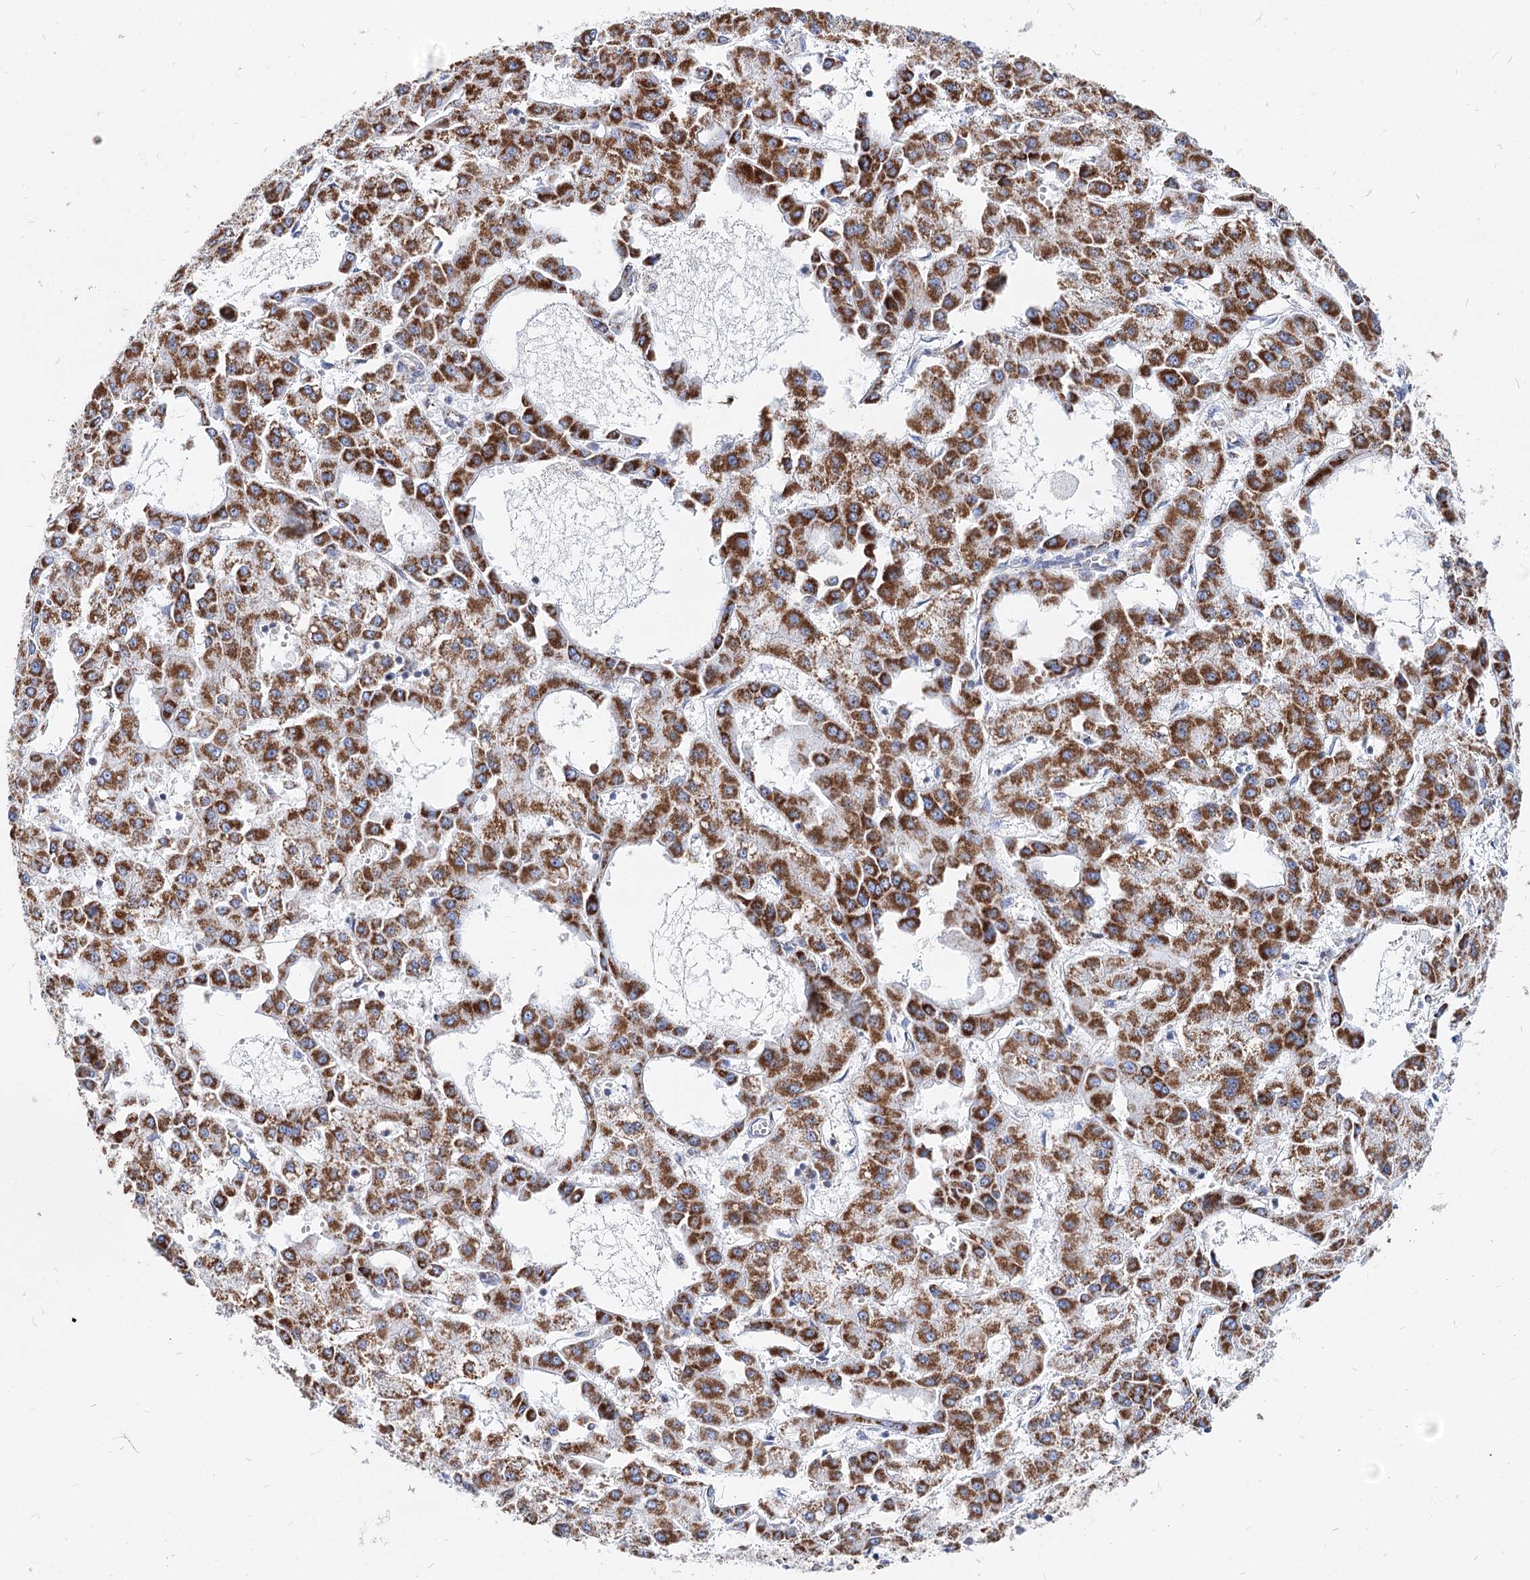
{"staining": {"intensity": "strong", "quantity": ">75%", "location": "cytoplasmic/membranous"}, "tissue": "liver cancer", "cell_type": "Tumor cells", "image_type": "cancer", "snomed": [{"axis": "morphology", "description": "Carcinoma, Hepatocellular, NOS"}, {"axis": "topography", "description": "Liver"}], "caption": "Liver cancer was stained to show a protein in brown. There is high levels of strong cytoplasmic/membranous staining in approximately >75% of tumor cells.", "gene": "MCCC2", "patient": {"sex": "male", "age": 47}}